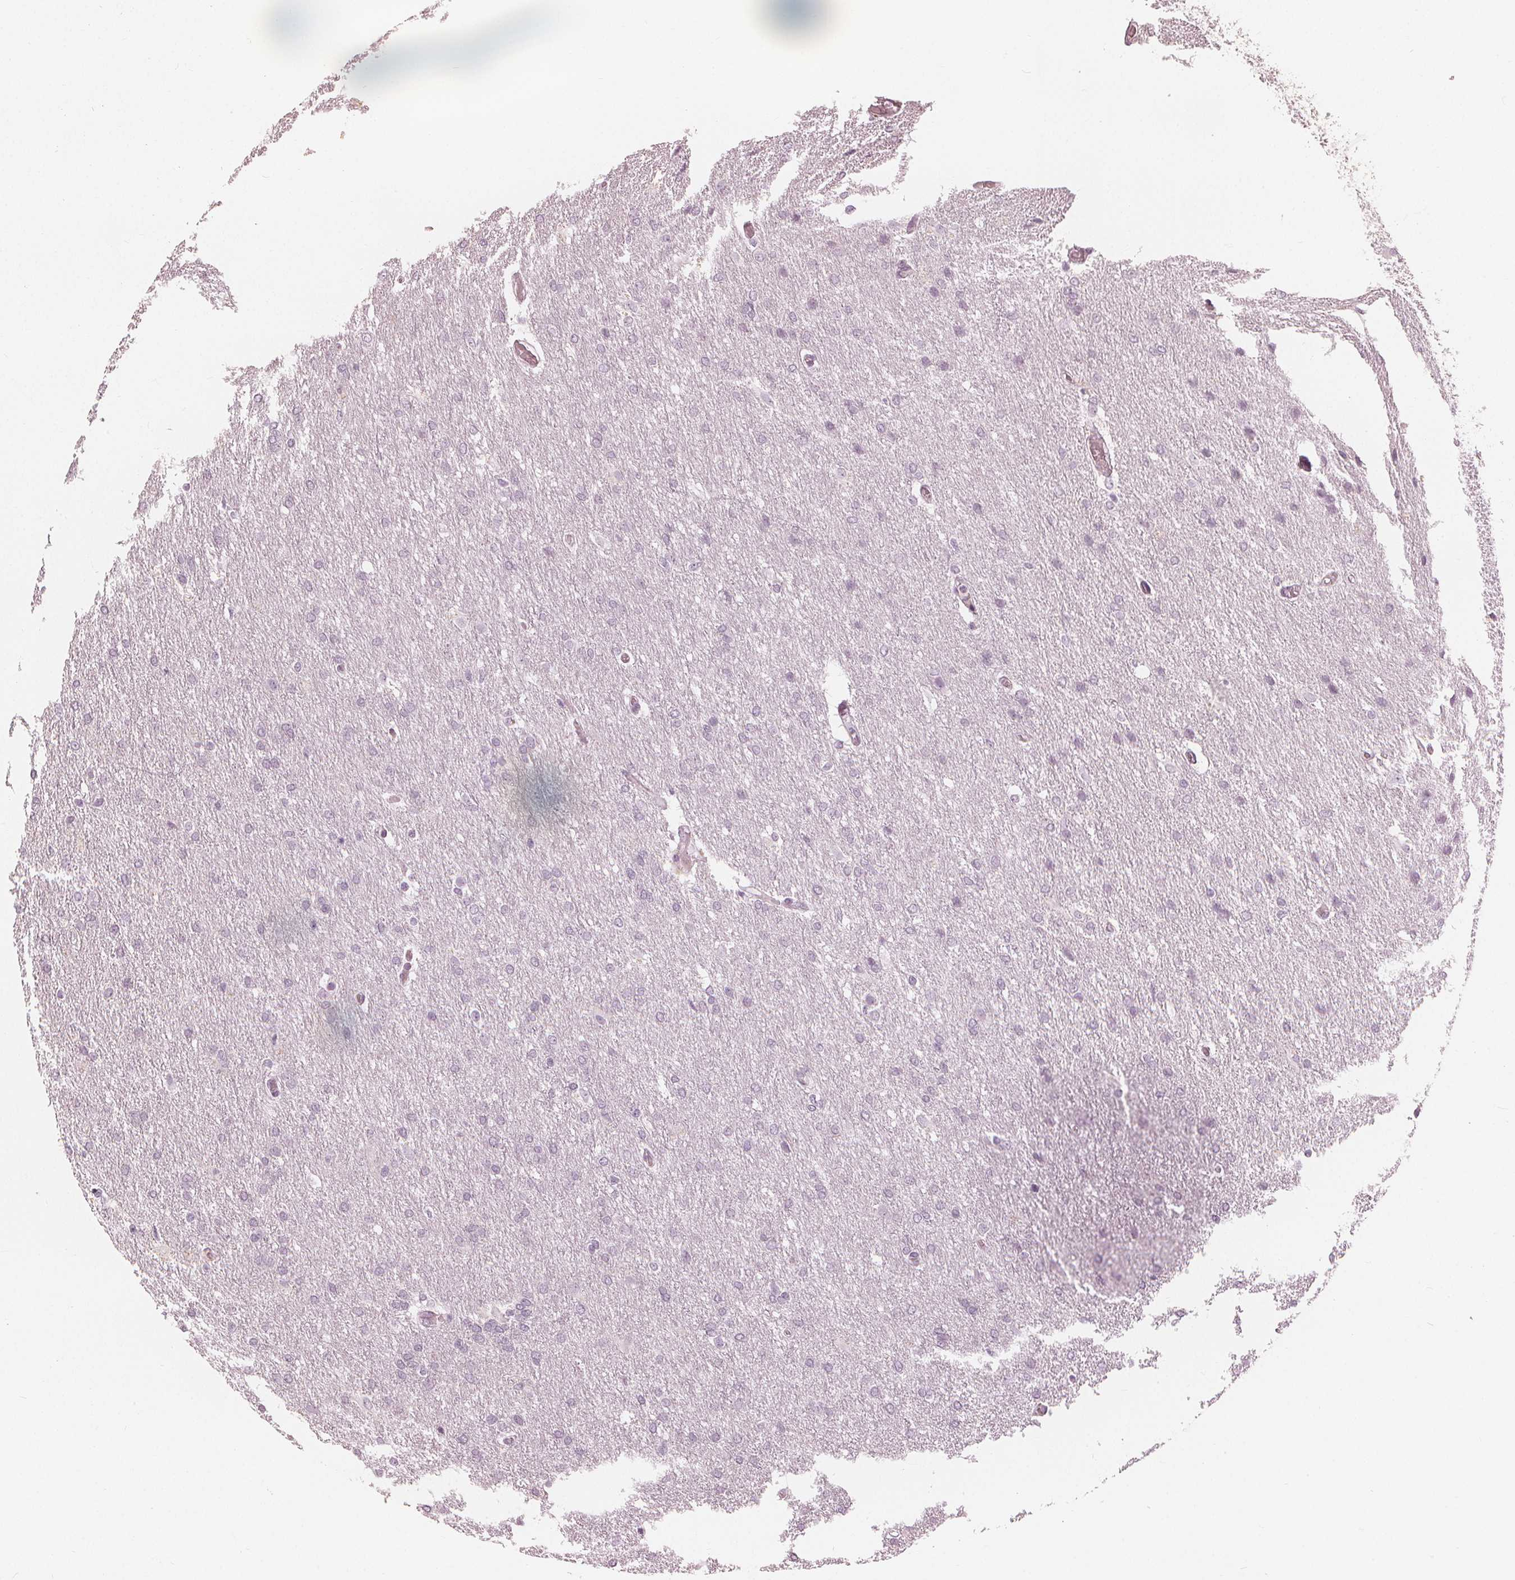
{"staining": {"intensity": "negative", "quantity": "none", "location": "none"}, "tissue": "glioma", "cell_type": "Tumor cells", "image_type": "cancer", "snomed": [{"axis": "morphology", "description": "Glioma, malignant, High grade"}, {"axis": "topography", "description": "Brain"}], "caption": "A high-resolution photomicrograph shows immunohistochemistry (IHC) staining of glioma, which exhibits no significant expression in tumor cells.", "gene": "PAEP", "patient": {"sex": "male", "age": 68}}